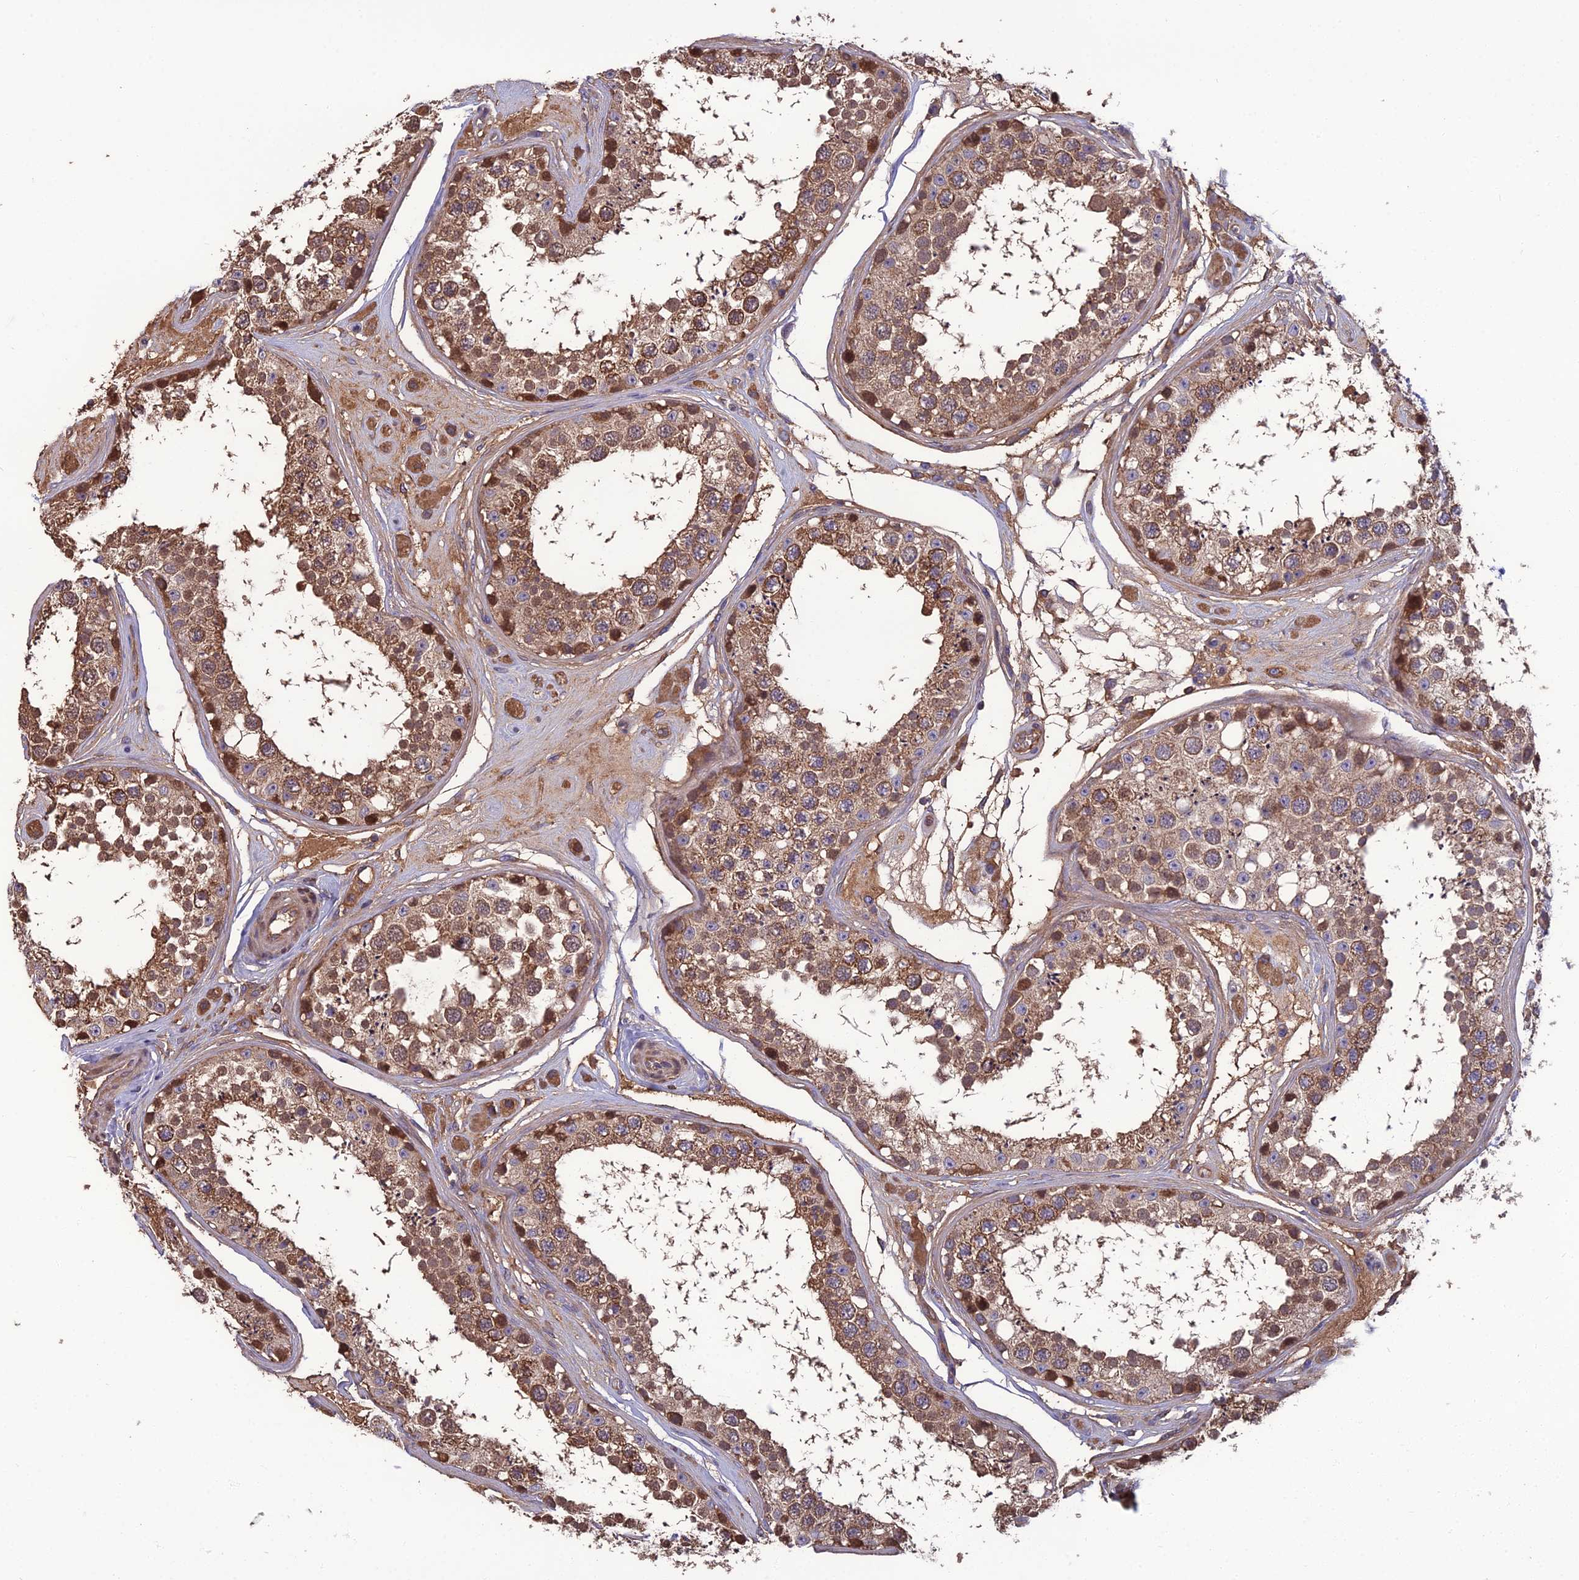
{"staining": {"intensity": "moderate", "quantity": ">75%", "location": "cytoplasmic/membranous"}, "tissue": "testis", "cell_type": "Cells in seminiferous ducts", "image_type": "normal", "snomed": [{"axis": "morphology", "description": "Normal tissue, NOS"}, {"axis": "topography", "description": "Testis"}], "caption": "Protein staining of unremarkable testis shows moderate cytoplasmic/membranous positivity in about >75% of cells in seminiferous ducts.", "gene": "GALR2", "patient": {"sex": "male", "age": 25}}